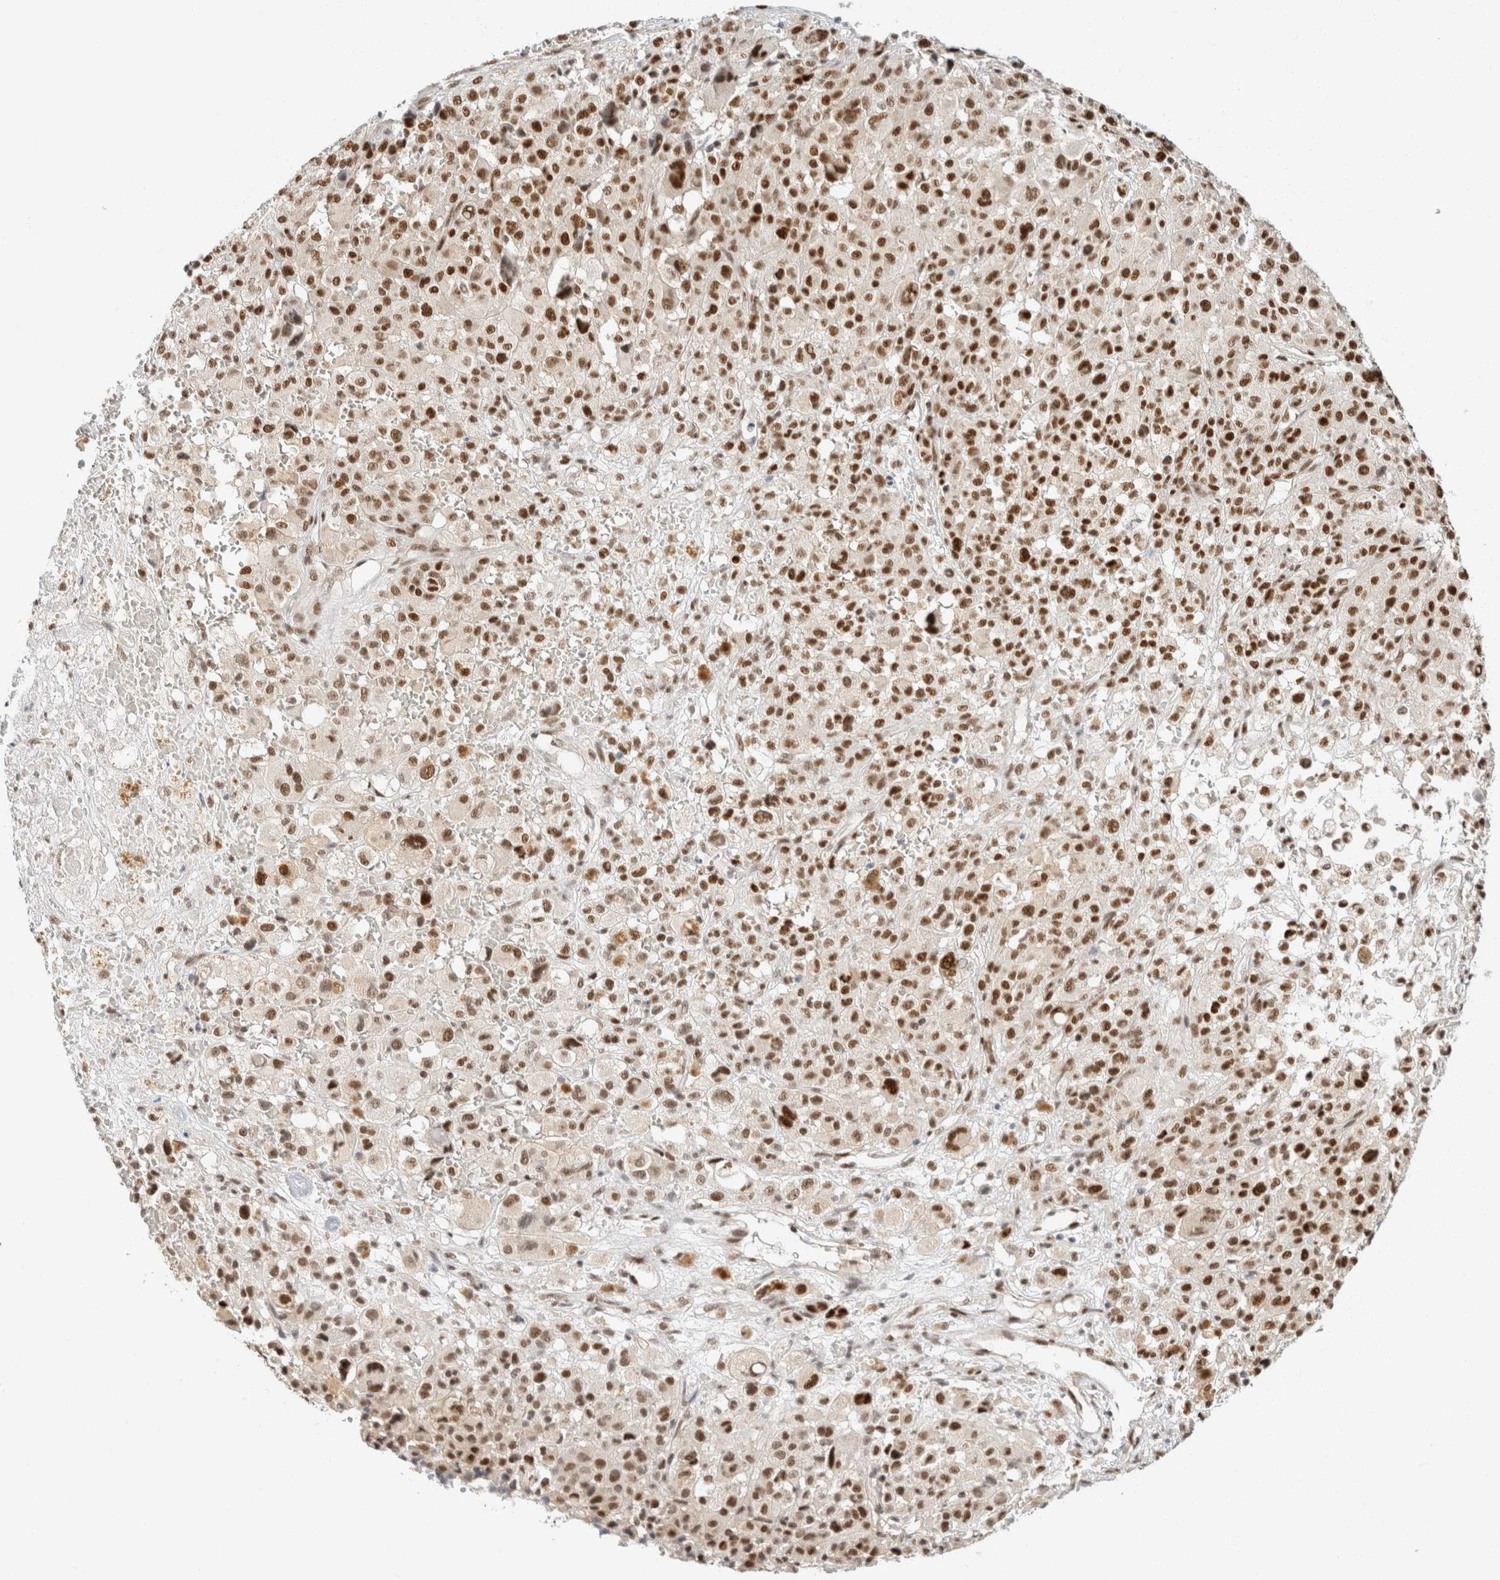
{"staining": {"intensity": "moderate", "quantity": ">75%", "location": "nuclear"}, "tissue": "melanoma", "cell_type": "Tumor cells", "image_type": "cancer", "snomed": [{"axis": "morphology", "description": "Malignant melanoma, Metastatic site"}, {"axis": "topography", "description": "Skin"}], "caption": "A high-resolution photomicrograph shows IHC staining of malignant melanoma (metastatic site), which demonstrates moderate nuclear expression in about >75% of tumor cells.", "gene": "ZNF768", "patient": {"sex": "female", "age": 74}}